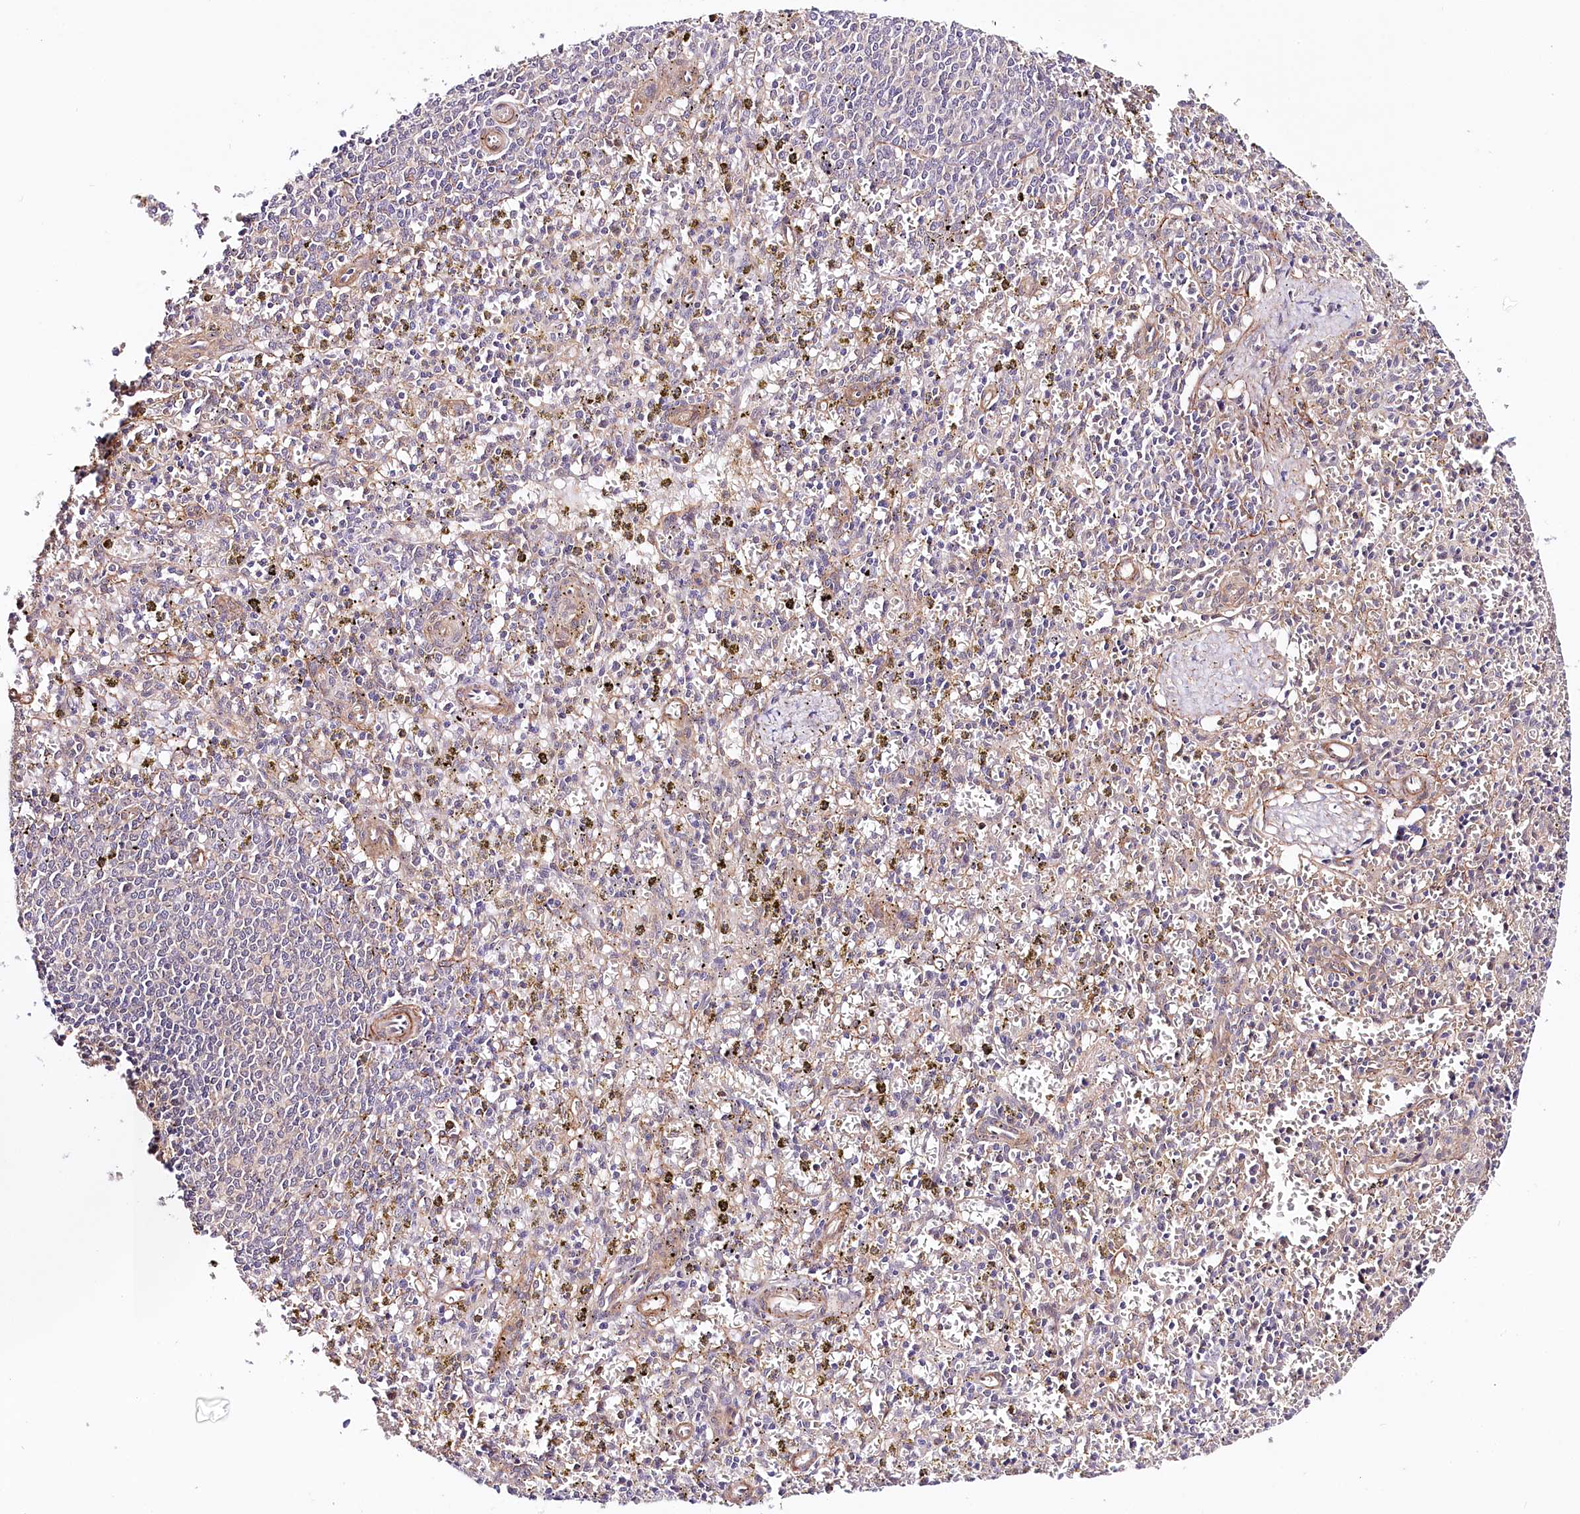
{"staining": {"intensity": "negative", "quantity": "none", "location": "none"}, "tissue": "spleen", "cell_type": "Cells in red pulp", "image_type": "normal", "snomed": [{"axis": "morphology", "description": "Normal tissue, NOS"}, {"axis": "topography", "description": "Spleen"}], "caption": "DAB immunohistochemical staining of benign human spleen displays no significant expression in cells in red pulp.", "gene": "PPP2R5B", "patient": {"sex": "male", "age": 72}}